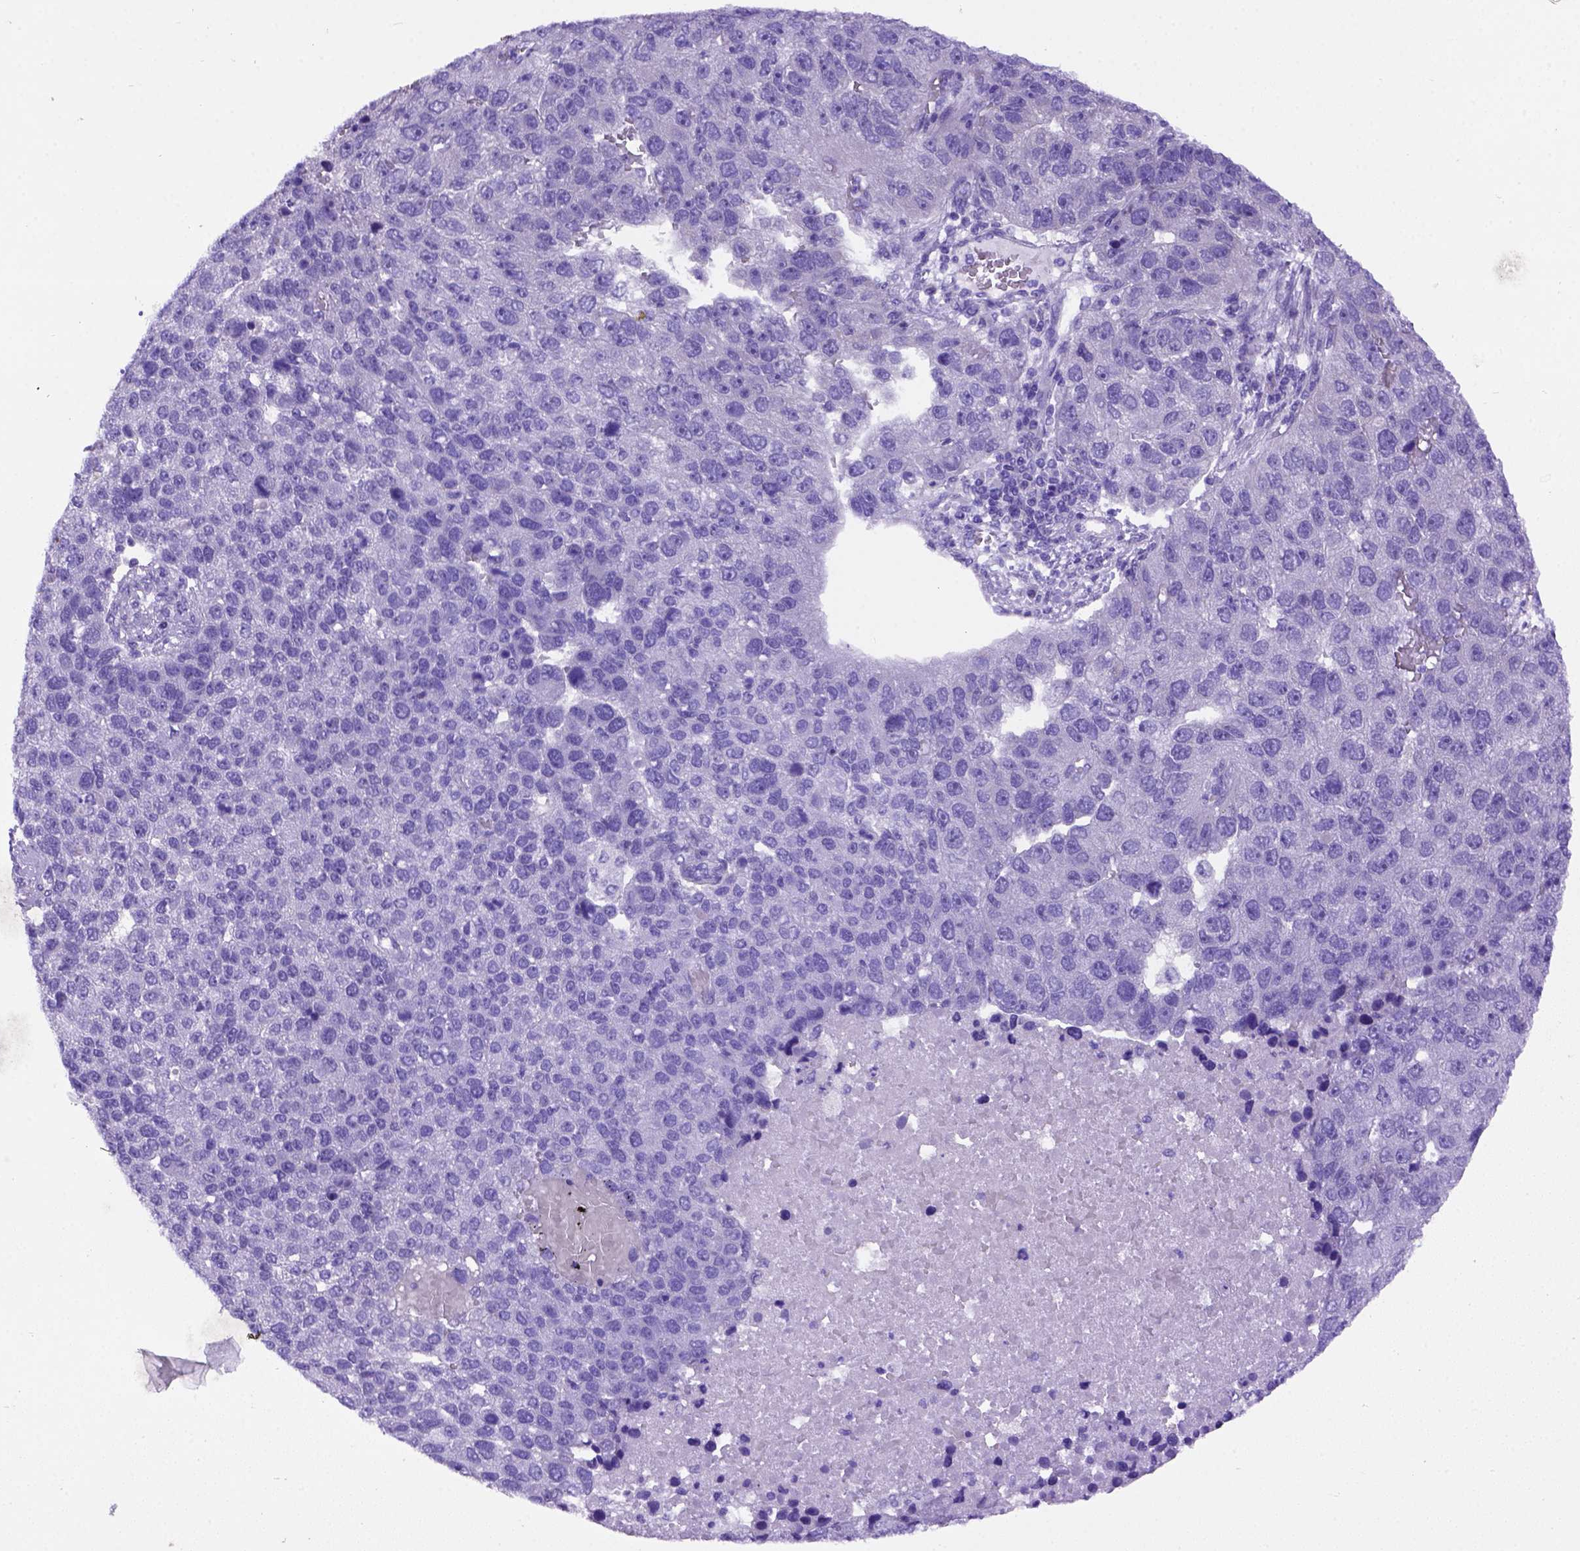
{"staining": {"intensity": "negative", "quantity": "none", "location": "none"}, "tissue": "pancreatic cancer", "cell_type": "Tumor cells", "image_type": "cancer", "snomed": [{"axis": "morphology", "description": "Adenocarcinoma, NOS"}, {"axis": "topography", "description": "Pancreas"}], "caption": "IHC micrograph of human pancreatic cancer stained for a protein (brown), which demonstrates no staining in tumor cells.", "gene": "FOXI1", "patient": {"sex": "female", "age": 61}}